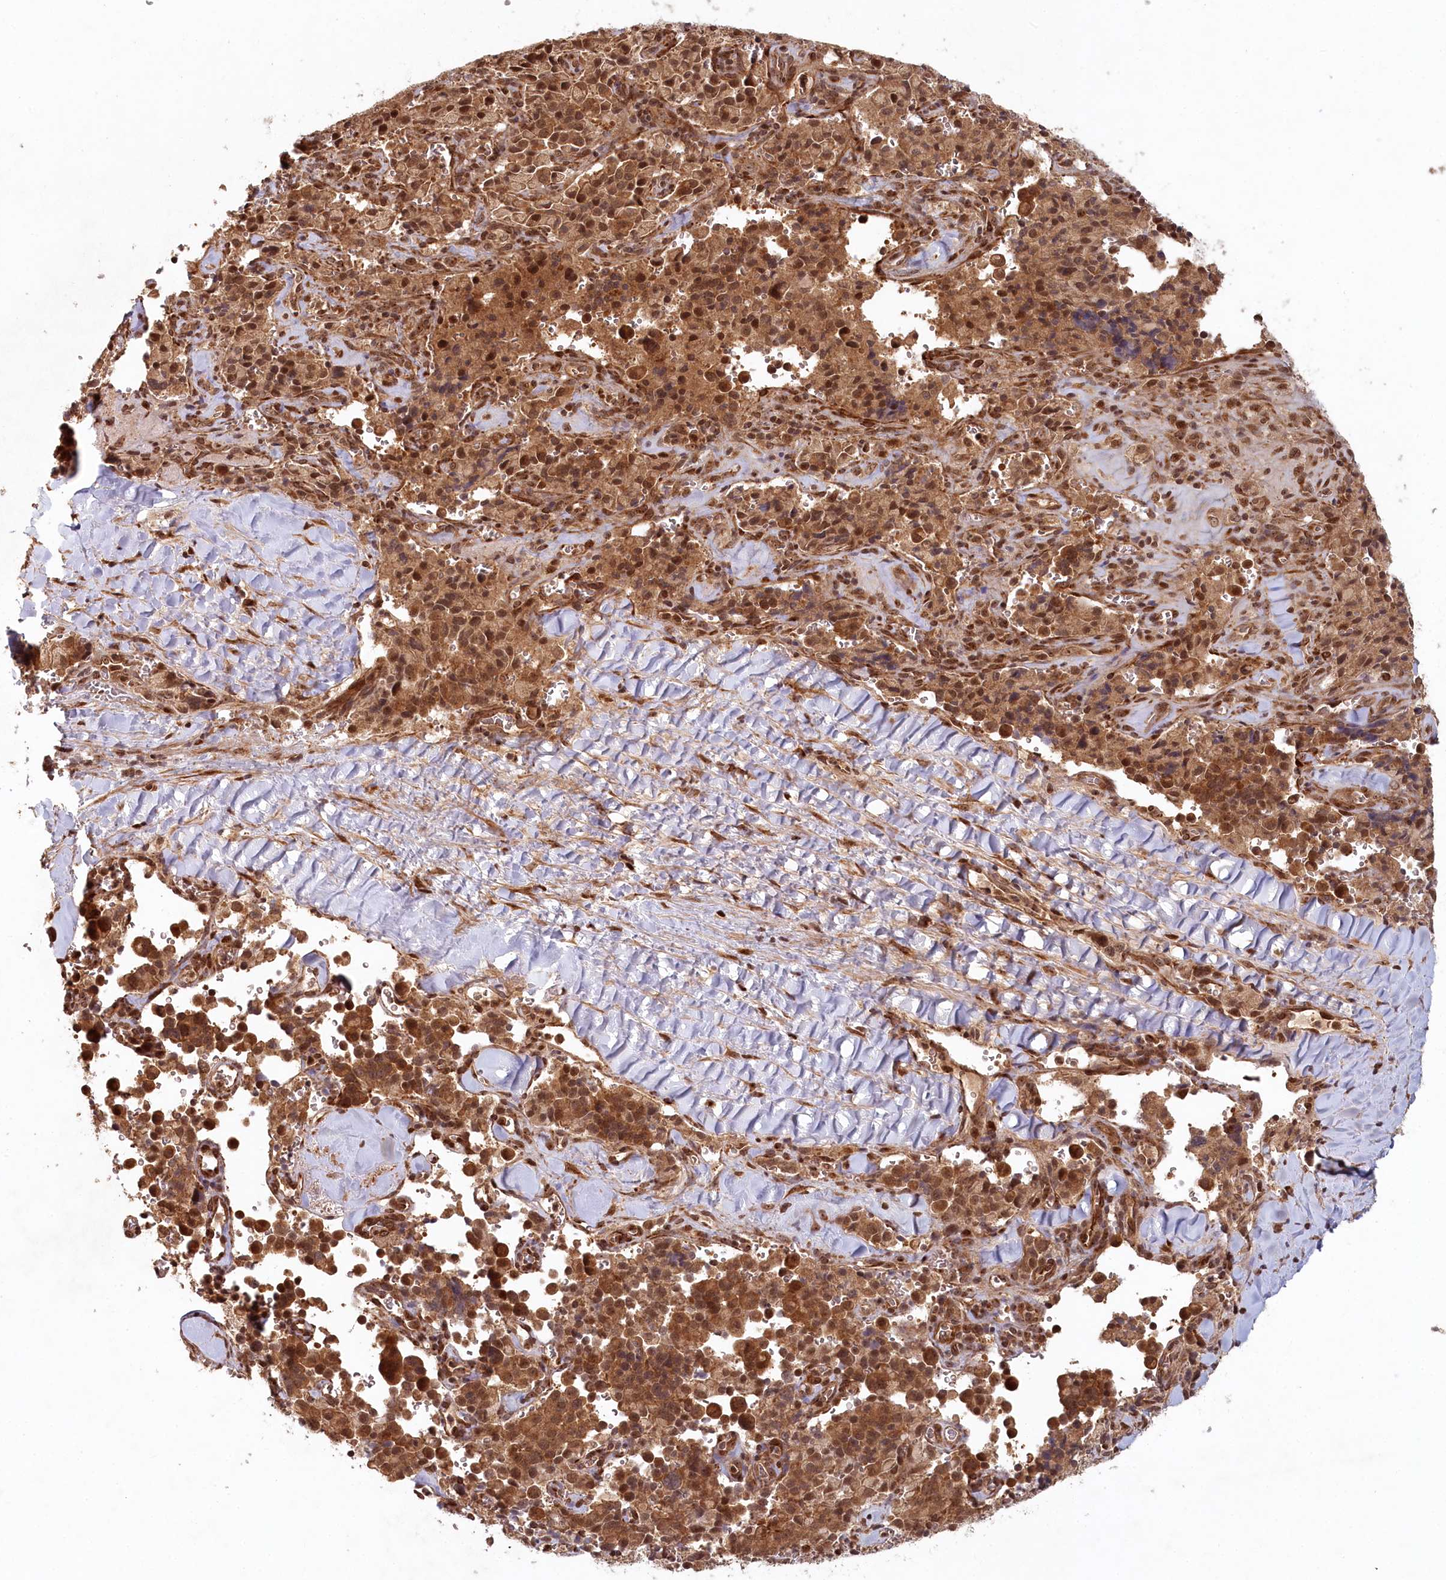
{"staining": {"intensity": "moderate", "quantity": ">75%", "location": "cytoplasmic/membranous,nuclear"}, "tissue": "pancreatic cancer", "cell_type": "Tumor cells", "image_type": "cancer", "snomed": [{"axis": "morphology", "description": "Adenocarcinoma, NOS"}, {"axis": "topography", "description": "Pancreas"}], "caption": "Approximately >75% of tumor cells in pancreatic adenocarcinoma exhibit moderate cytoplasmic/membranous and nuclear protein staining as visualized by brown immunohistochemical staining.", "gene": "WAPL", "patient": {"sex": "male", "age": 65}}